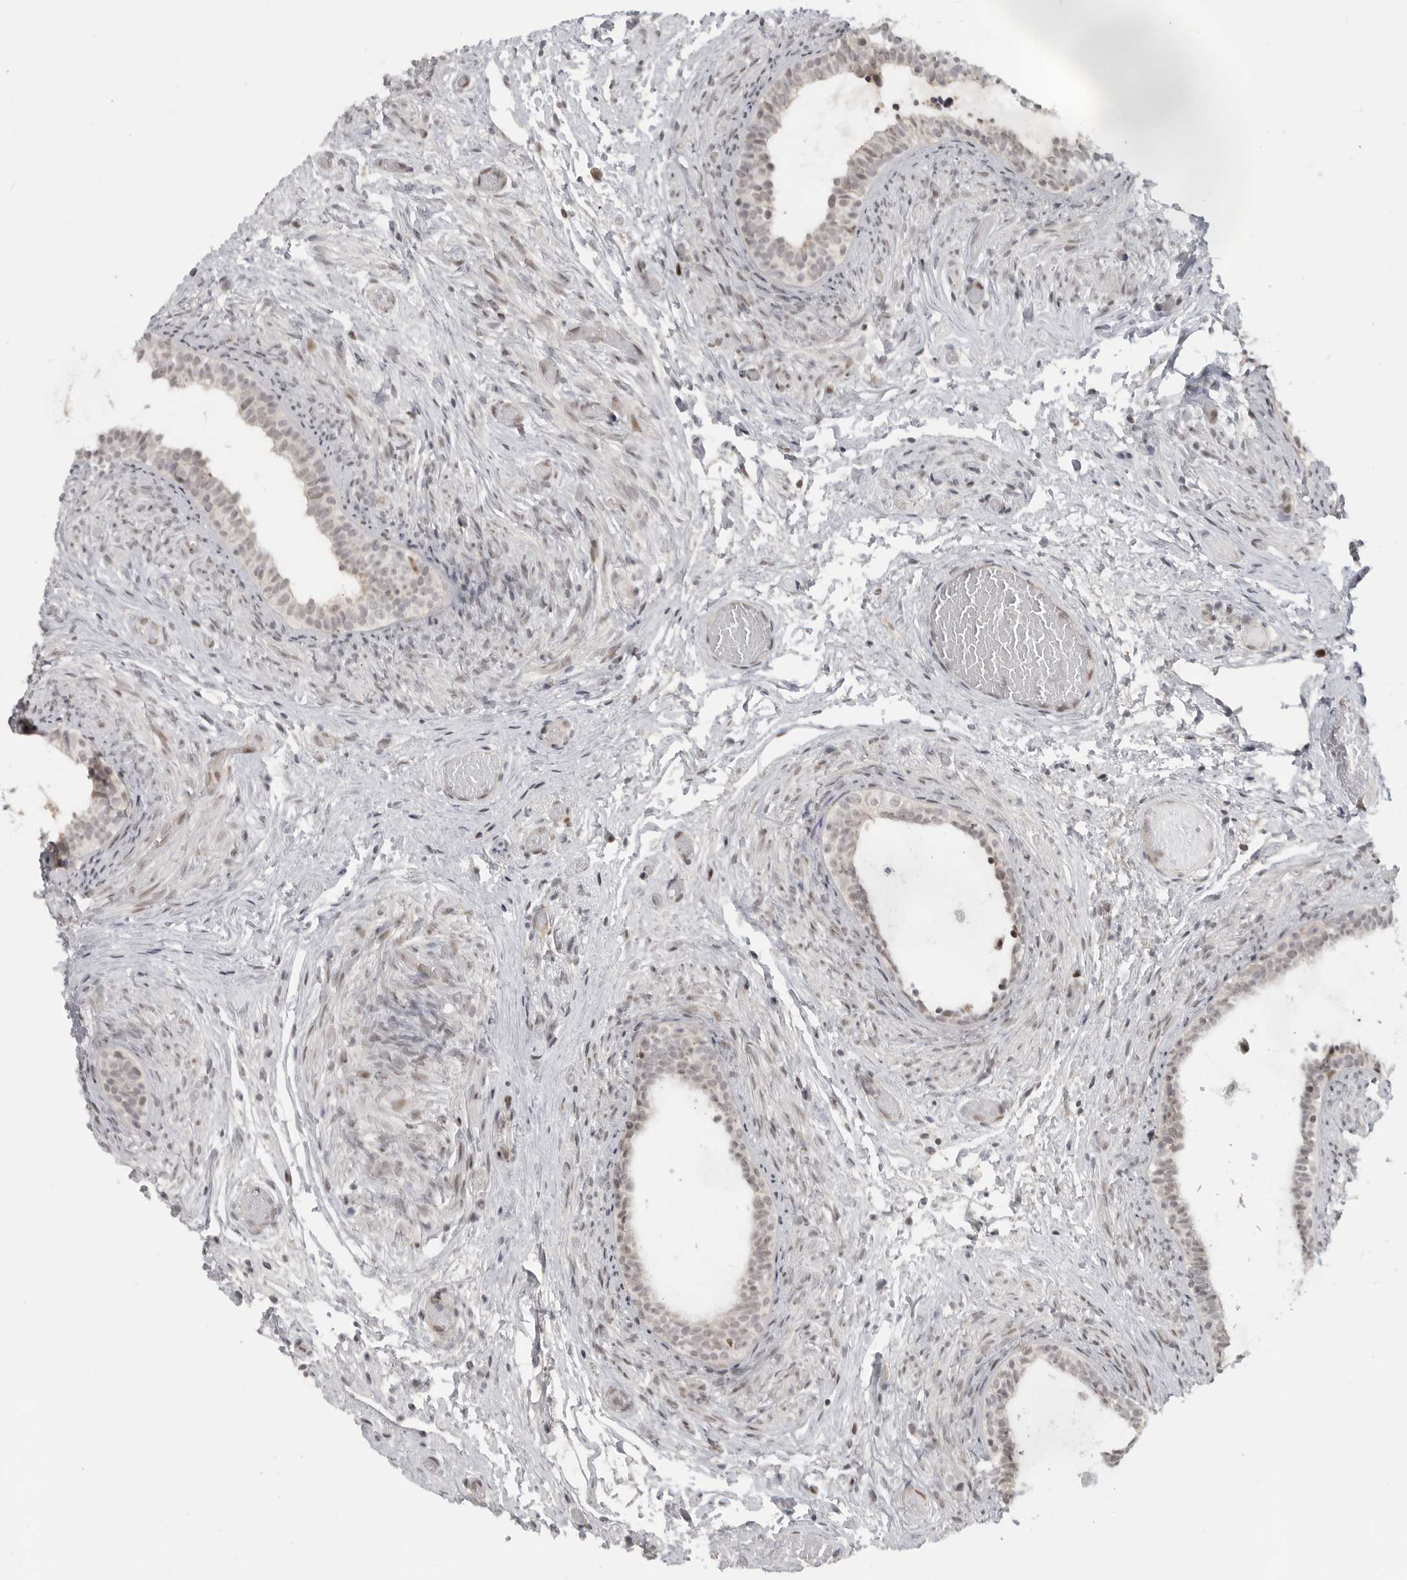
{"staining": {"intensity": "moderate", "quantity": "25%-75%", "location": "cytoplasmic/membranous"}, "tissue": "epididymis", "cell_type": "Glandular cells", "image_type": "normal", "snomed": [{"axis": "morphology", "description": "Normal tissue, NOS"}, {"axis": "topography", "description": "Epididymis"}], "caption": "This histopathology image shows IHC staining of unremarkable human epididymis, with medium moderate cytoplasmic/membranous staining in about 25%-75% of glandular cells.", "gene": "CEP295NL", "patient": {"sex": "male", "age": 5}}